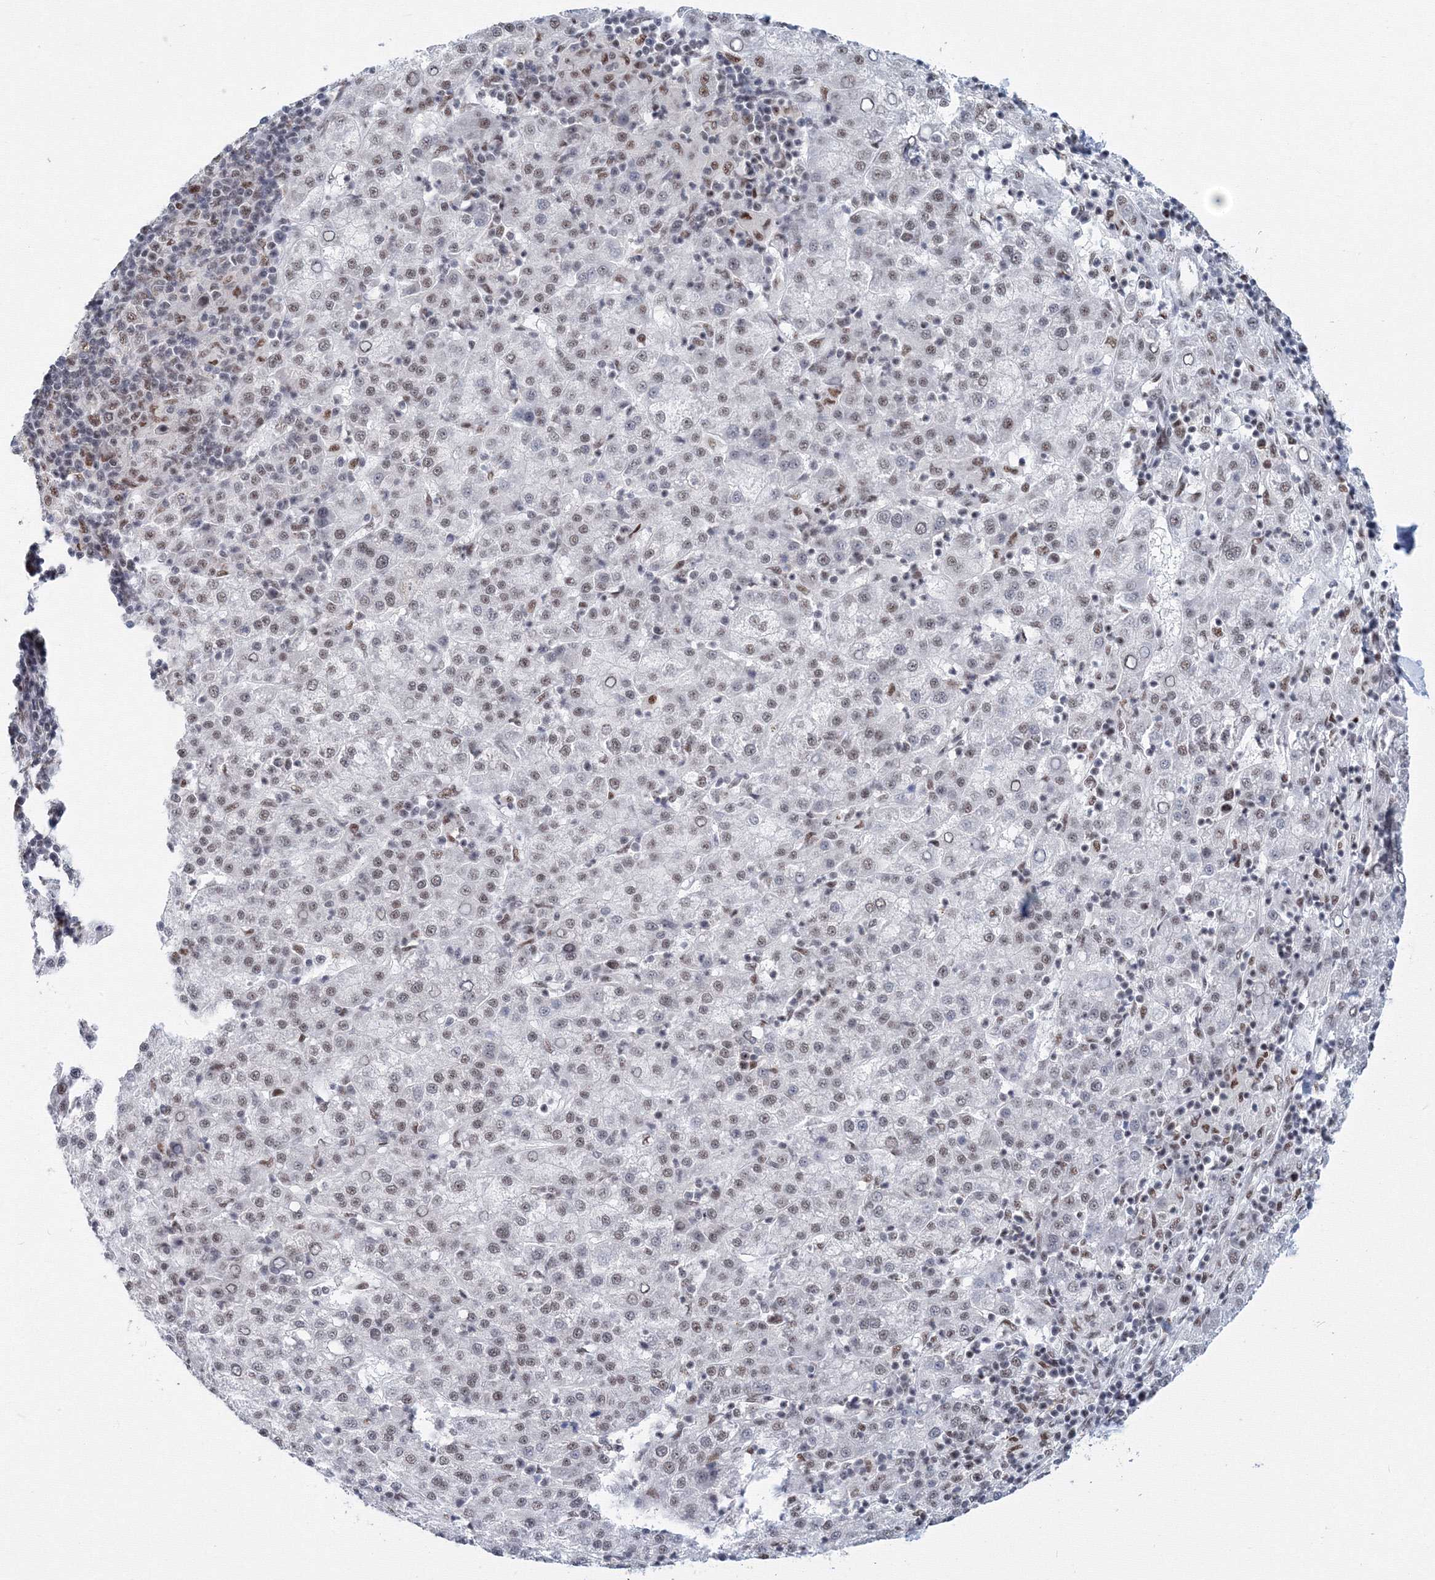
{"staining": {"intensity": "weak", "quantity": ">75%", "location": "nuclear"}, "tissue": "liver cancer", "cell_type": "Tumor cells", "image_type": "cancer", "snomed": [{"axis": "morphology", "description": "Carcinoma, Hepatocellular, NOS"}, {"axis": "topography", "description": "Liver"}], "caption": "Immunohistochemistry (IHC) photomicrograph of human liver cancer (hepatocellular carcinoma) stained for a protein (brown), which demonstrates low levels of weak nuclear staining in about >75% of tumor cells.", "gene": "SF3B6", "patient": {"sex": "female", "age": 58}}